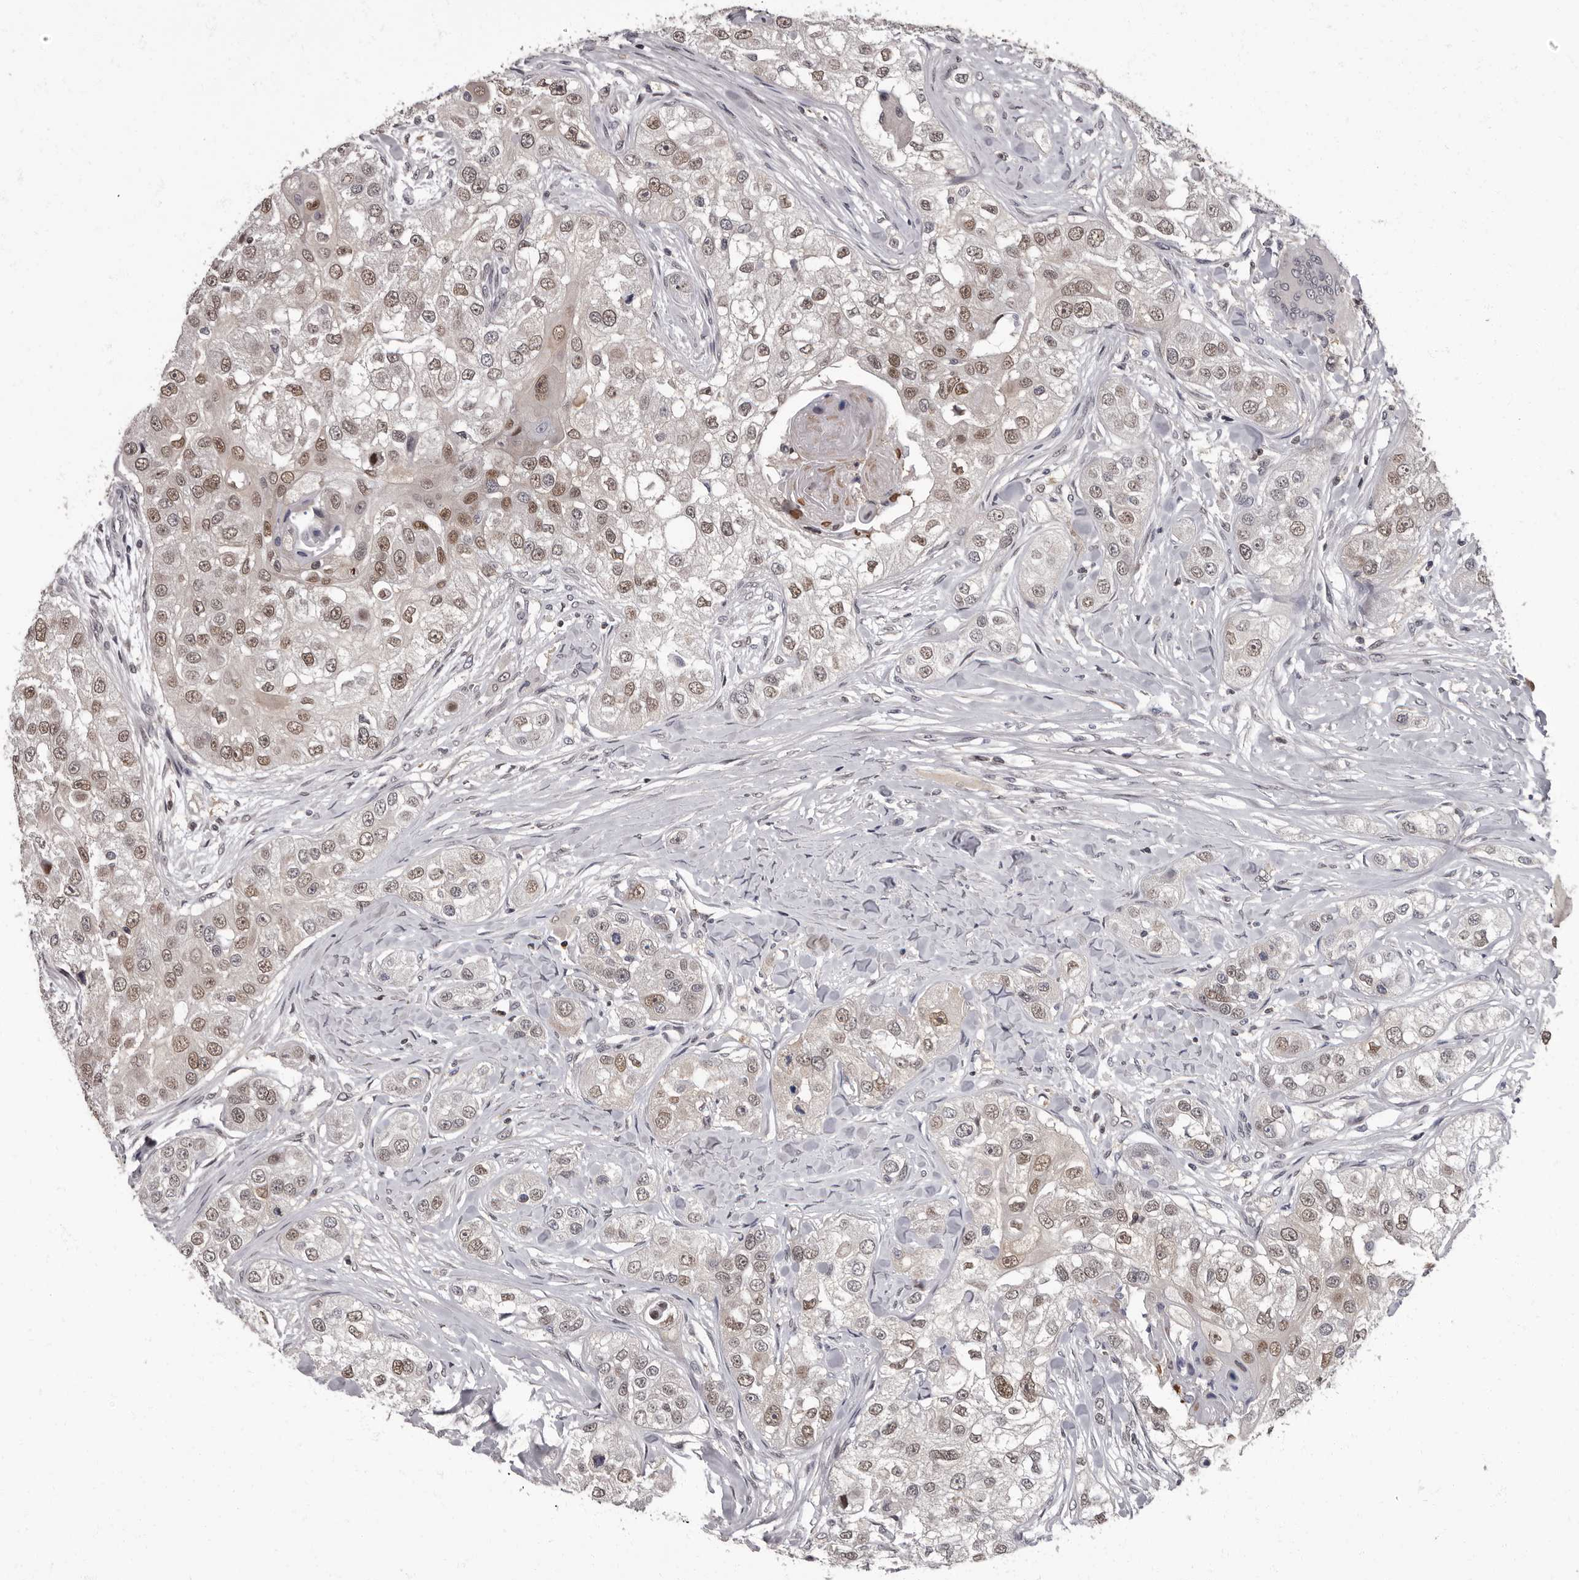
{"staining": {"intensity": "weak", "quantity": ">75%", "location": "nuclear"}, "tissue": "head and neck cancer", "cell_type": "Tumor cells", "image_type": "cancer", "snomed": [{"axis": "morphology", "description": "Normal tissue, NOS"}, {"axis": "morphology", "description": "Squamous cell carcinoma, NOS"}, {"axis": "topography", "description": "Skeletal muscle"}, {"axis": "topography", "description": "Head-Neck"}], "caption": "This micrograph displays head and neck squamous cell carcinoma stained with immunohistochemistry (IHC) to label a protein in brown. The nuclear of tumor cells show weak positivity for the protein. Nuclei are counter-stained blue.", "gene": "C1orf50", "patient": {"sex": "male", "age": 51}}